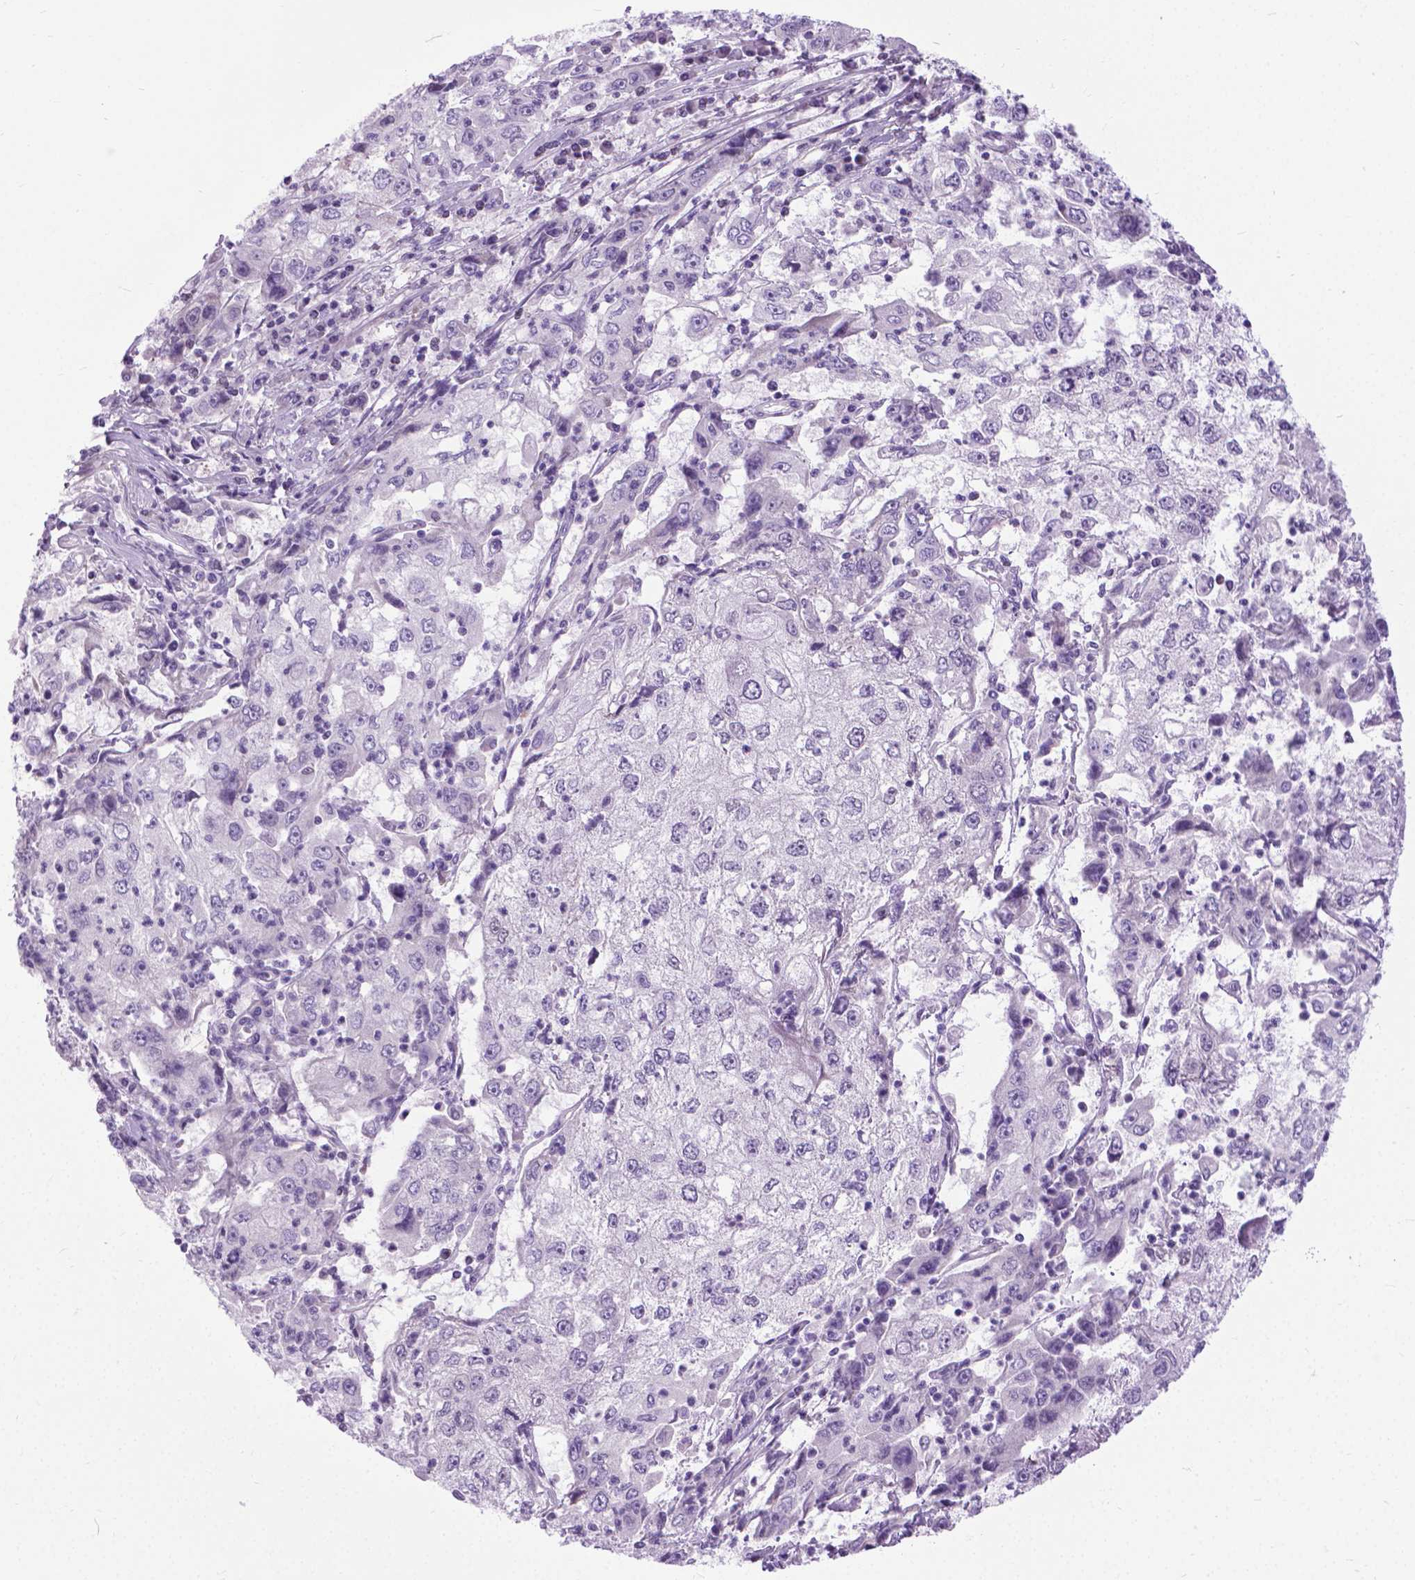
{"staining": {"intensity": "negative", "quantity": "none", "location": "none"}, "tissue": "cervical cancer", "cell_type": "Tumor cells", "image_type": "cancer", "snomed": [{"axis": "morphology", "description": "Squamous cell carcinoma, NOS"}, {"axis": "topography", "description": "Cervix"}], "caption": "This is an immunohistochemistry (IHC) micrograph of human cervical squamous cell carcinoma. There is no staining in tumor cells.", "gene": "APCDD1L", "patient": {"sex": "female", "age": 36}}